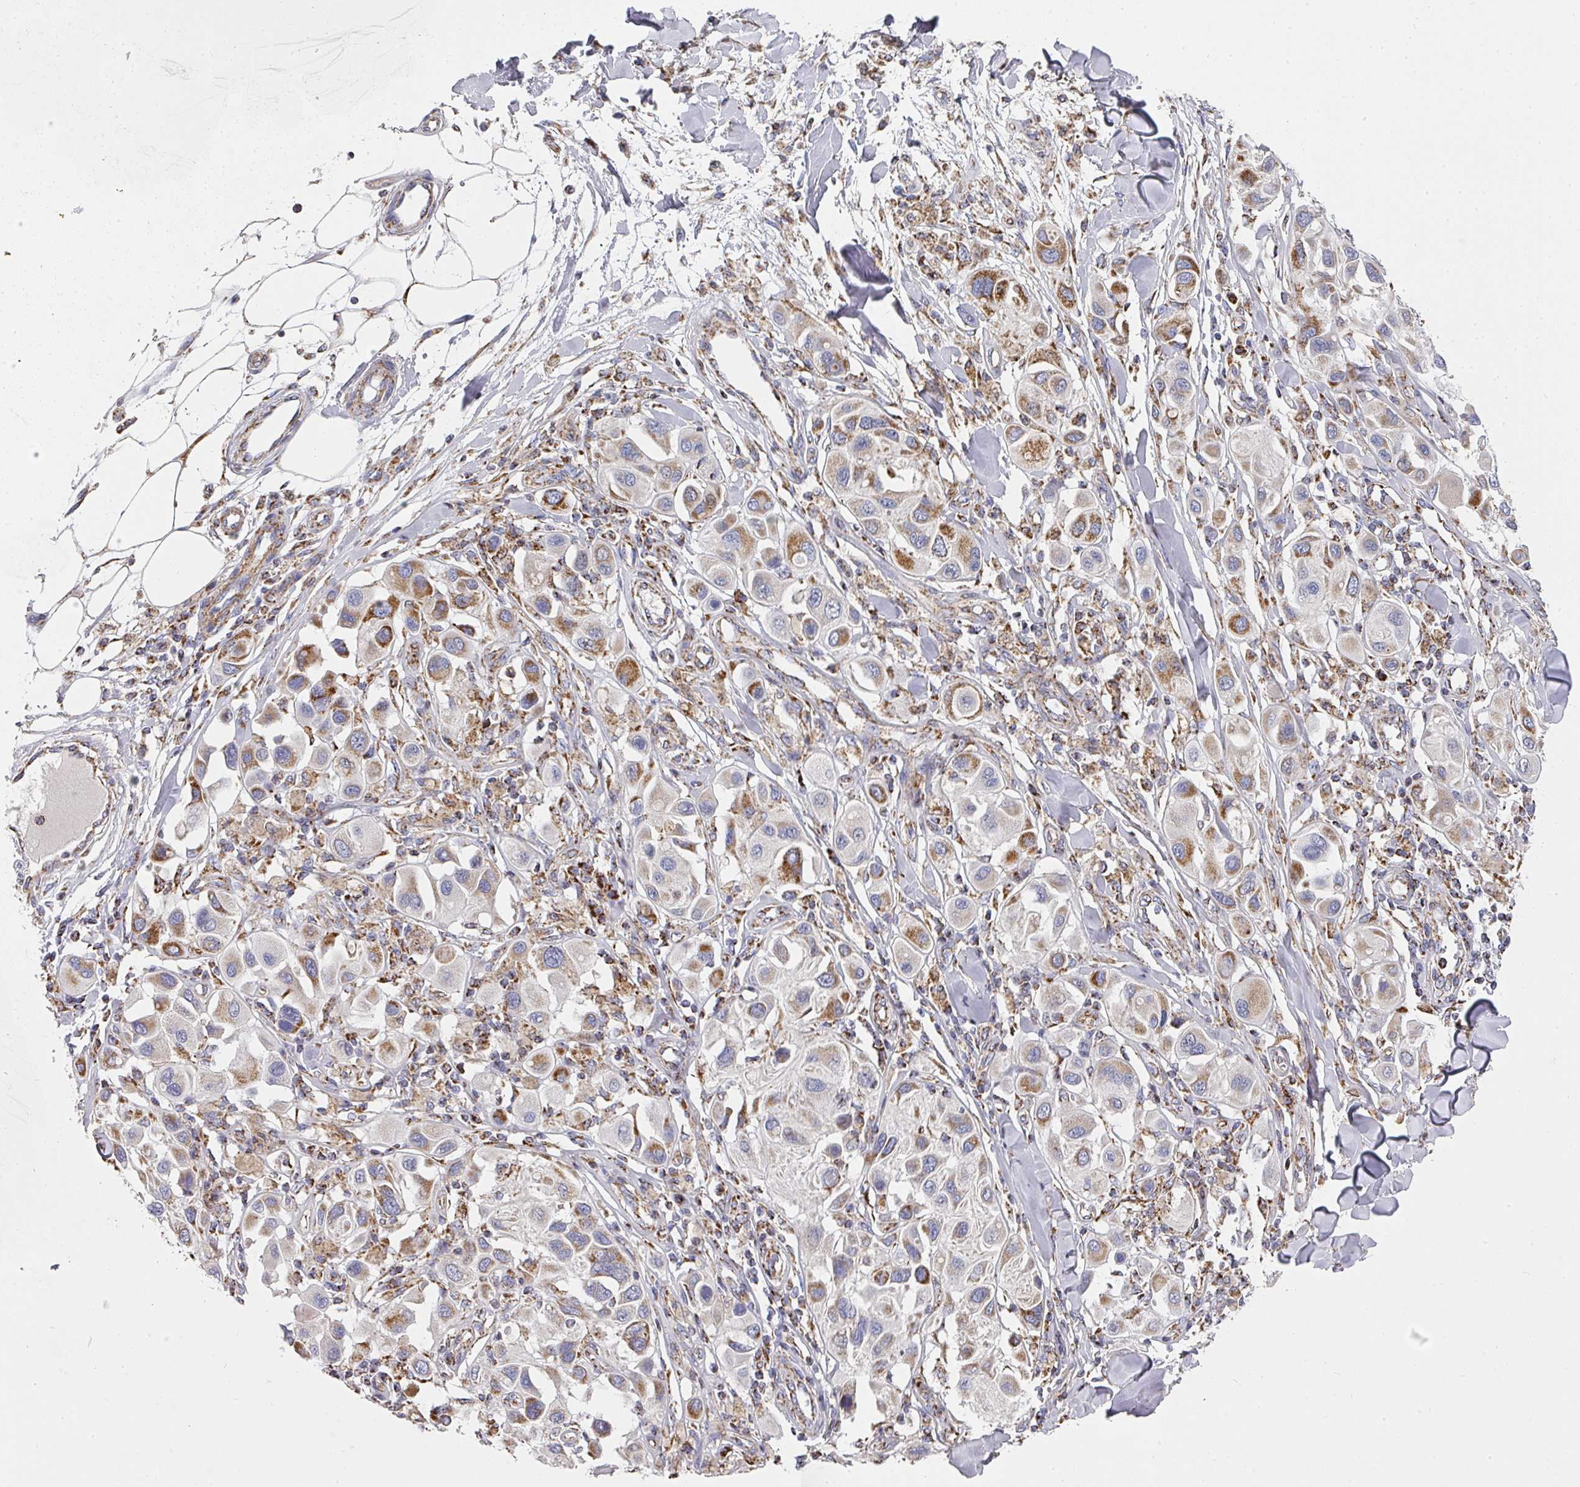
{"staining": {"intensity": "moderate", "quantity": "25%-75%", "location": "cytoplasmic/membranous"}, "tissue": "melanoma", "cell_type": "Tumor cells", "image_type": "cancer", "snomed": [{"axis": "morphology", "description": "Malignant melanoma, Metastatic site"}, {"axis": "topography", "description": "Skin"}], "caption": "Tumor cells exhibit moderate cytoplasmic/membranous expression in about 25%-75% of cells in malignant melanoma (metastatic site).", "gene": "UQCRFS1", "patient": {"sex": "male", "age": 41}}